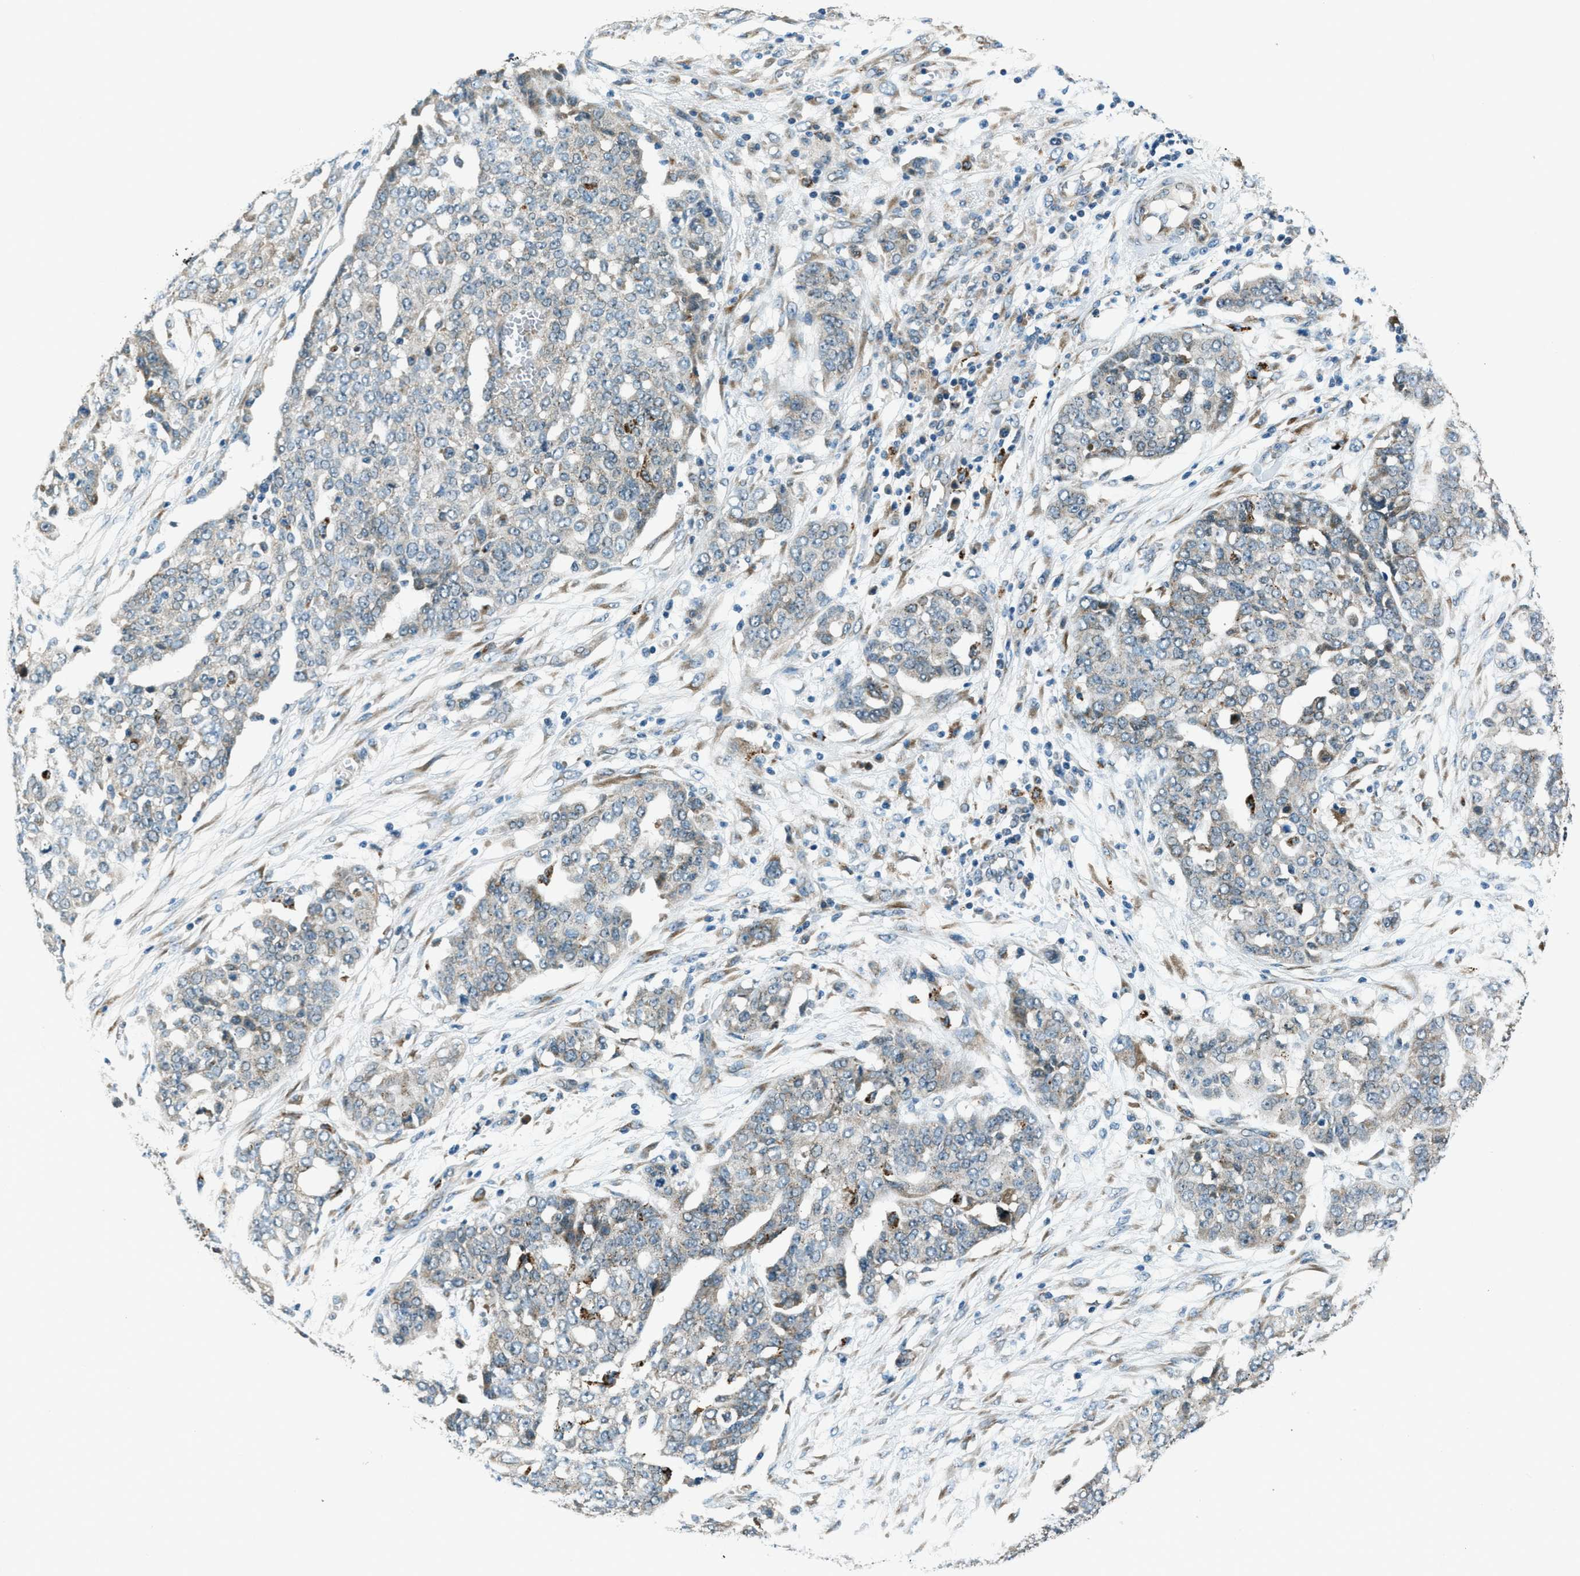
{"staining": {"intensity": "negative", "quantity": "none", "location": "none"}, "tissue": "ovarian cancer", "cell_type": "Tumor cells", "image_type": "cancer", "snomed": [{"axis": "morphology", "description": "Cystadenocarcinoma, serous, NOS"}, {"axis": "topography", "description": "Soft tissue"}, {"axis": "topography", "description": "Ovary"}], "caption": "DAB (3,3'-diaminobenzidine) immunohistochemical staining of human ovarian serous cystadenocarcinoma displays no significant expression in tumor cells. (Stains: DAB (3,3'-diaminobenzidine) IHC with hematoxylin counter stain, Microscopy: brightfield microscopy at high magnification).", "gene": "GINM1", "patient": {"sex": "female", "age": 57}}